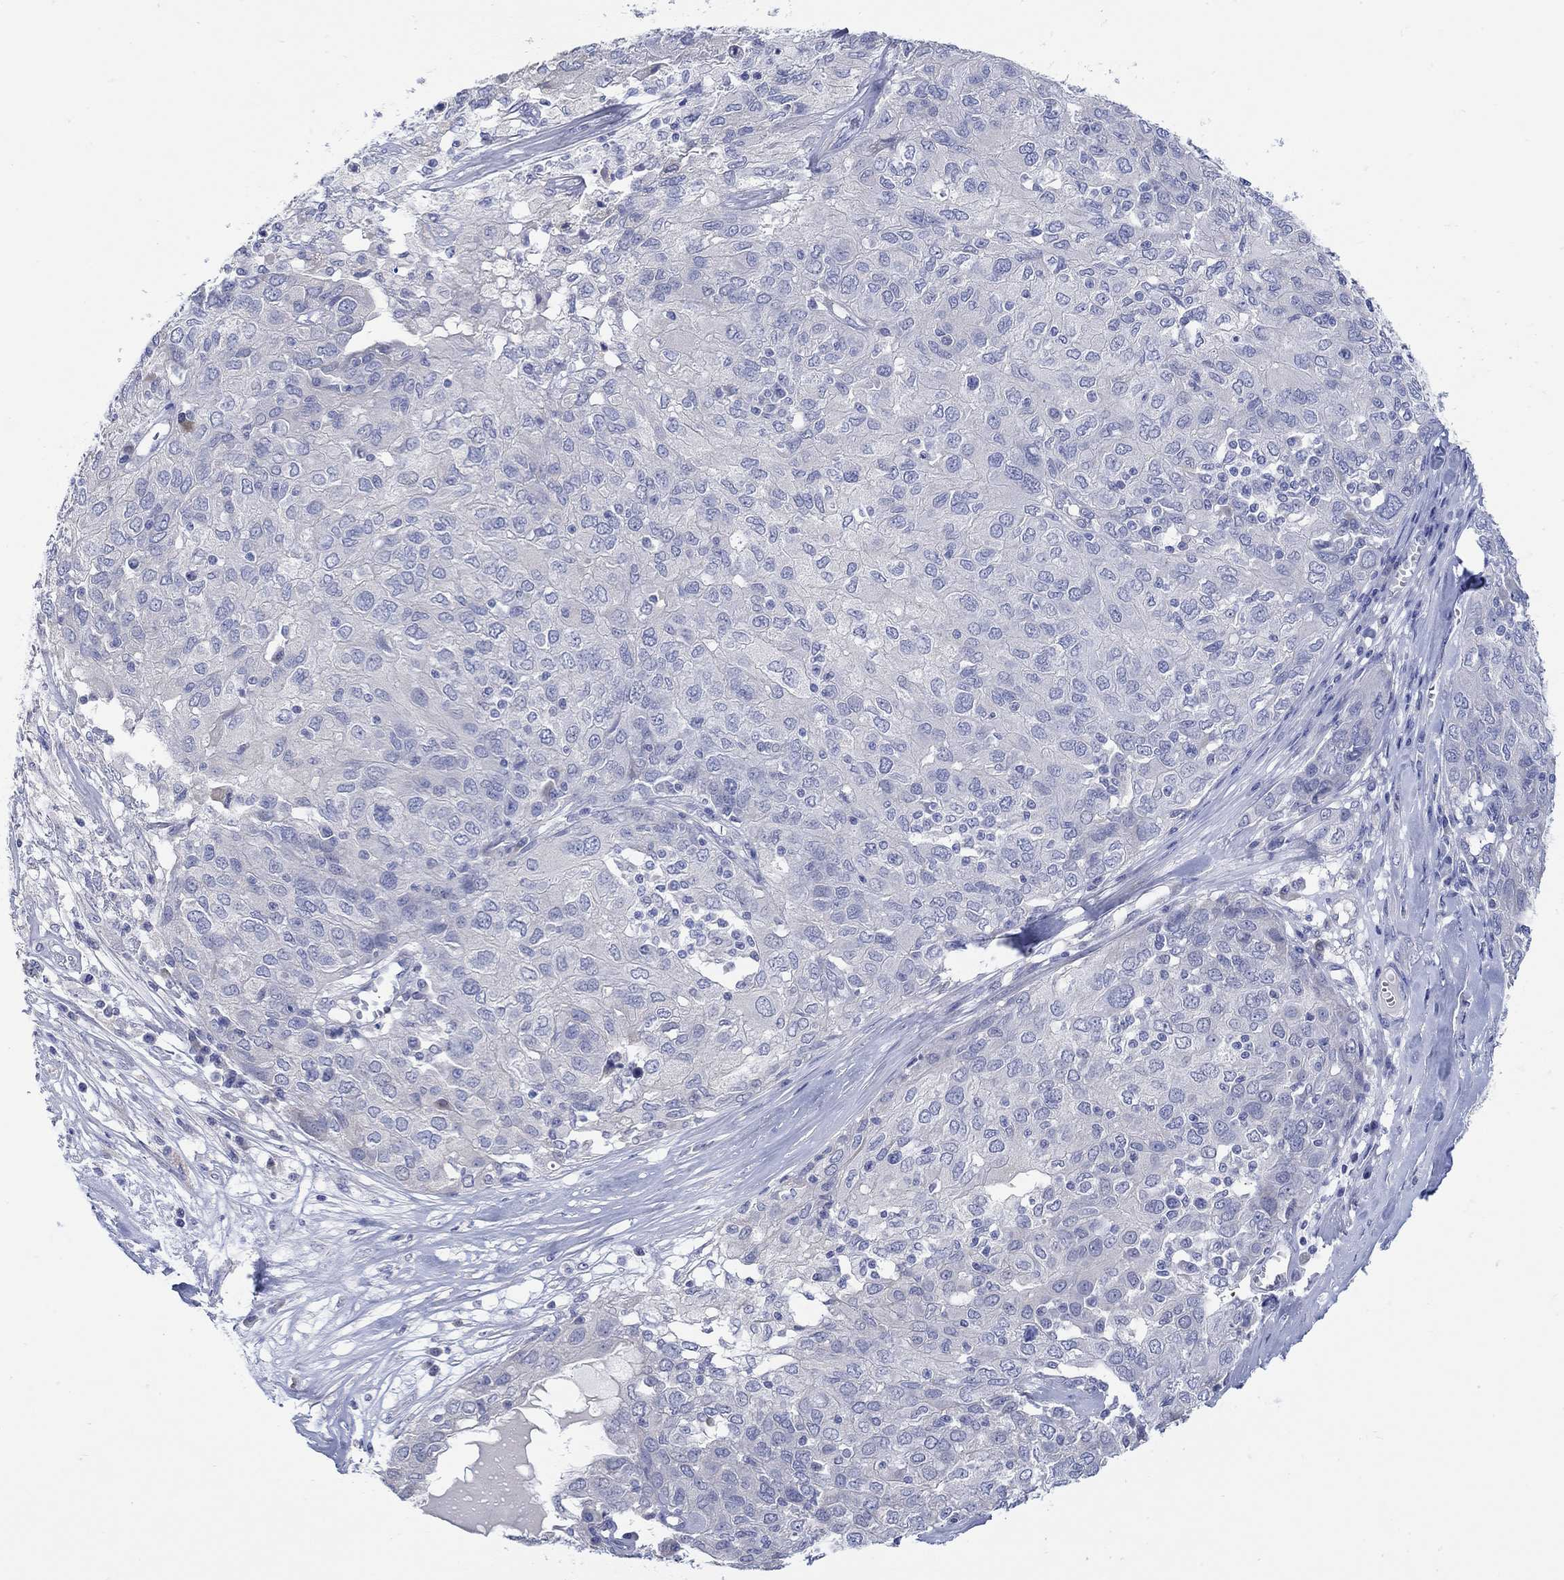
{"staining": {"intensity": "negative", "quantity": "none", "location": "none"}, "tissue": "ovarian cancer", "cell_type": "Tumor cells", "image_type": "cancer", "snomed": [{"axis": "morphology", "description": "Carcinoma, endometroid"}, {"axis": "topography", "description": "Ovary"}], "caption": "IHC image of human ovarian endometroid carcinoma stained for a protein (brown), which reveals no expression in tumor cells.", "gene": "KRT222", "patient": {"sex": "female", "age": 50}}